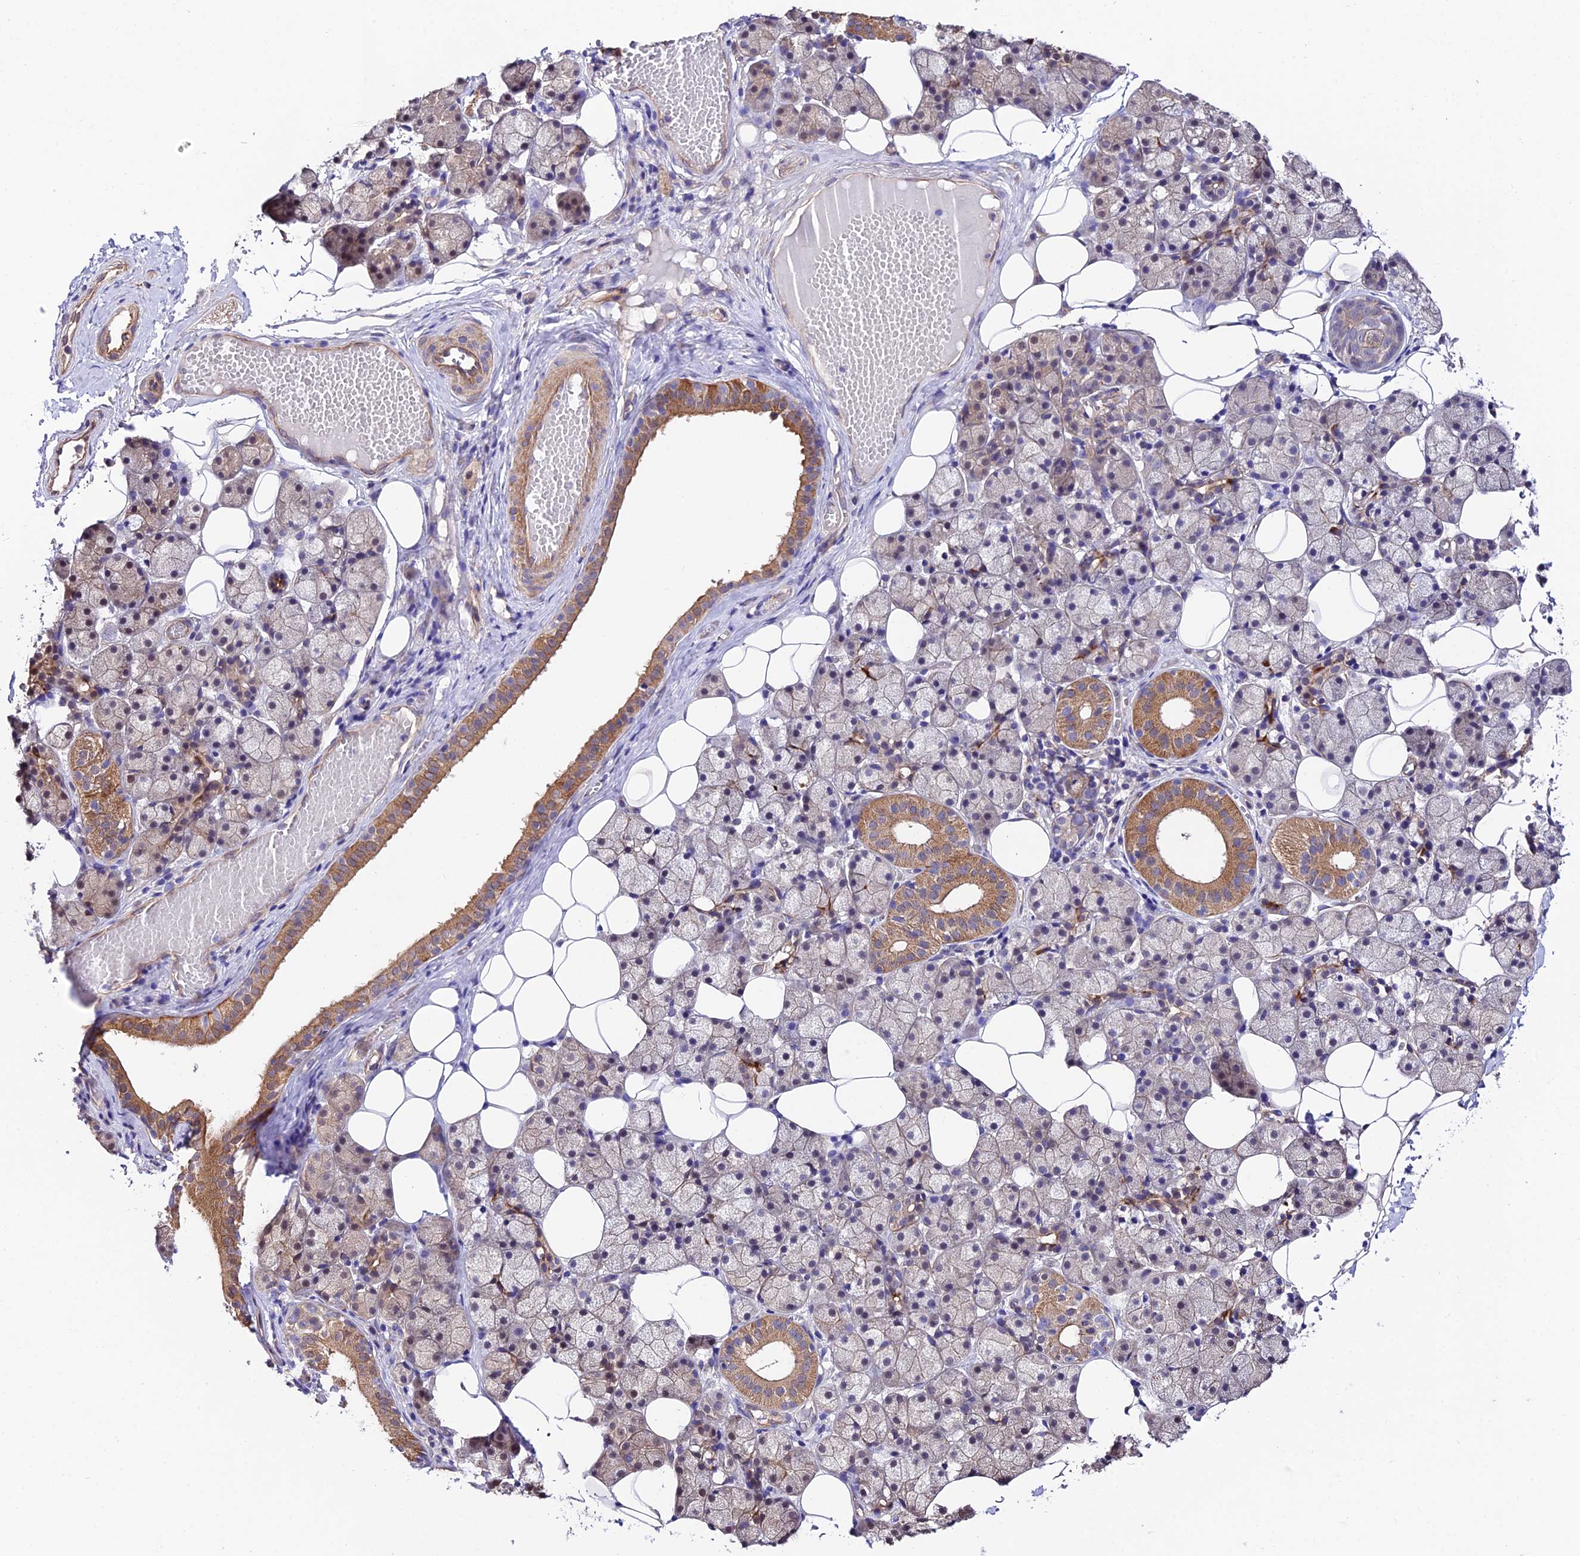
{"staining": {"intensity": "moderate", "quantity": "<25%", "location": "cytoplasmic/membranous"}, "tissue": "salivary gland", "cell_type": "Glandular cells", "image_type": "normal", "snomed": [{"axis": "morphology", "description": "Normal tissue, NOS"}, {"axis": "topography", "description": "Salivary gland"}], "caption": "Glandular cells display low levels of moderate cytoplasmic/membranous positivity in approximately <25% of cells in unremarkable salivary gland.", "gene": "QRFP", "patient": {"sex": "female", "age": 33}}